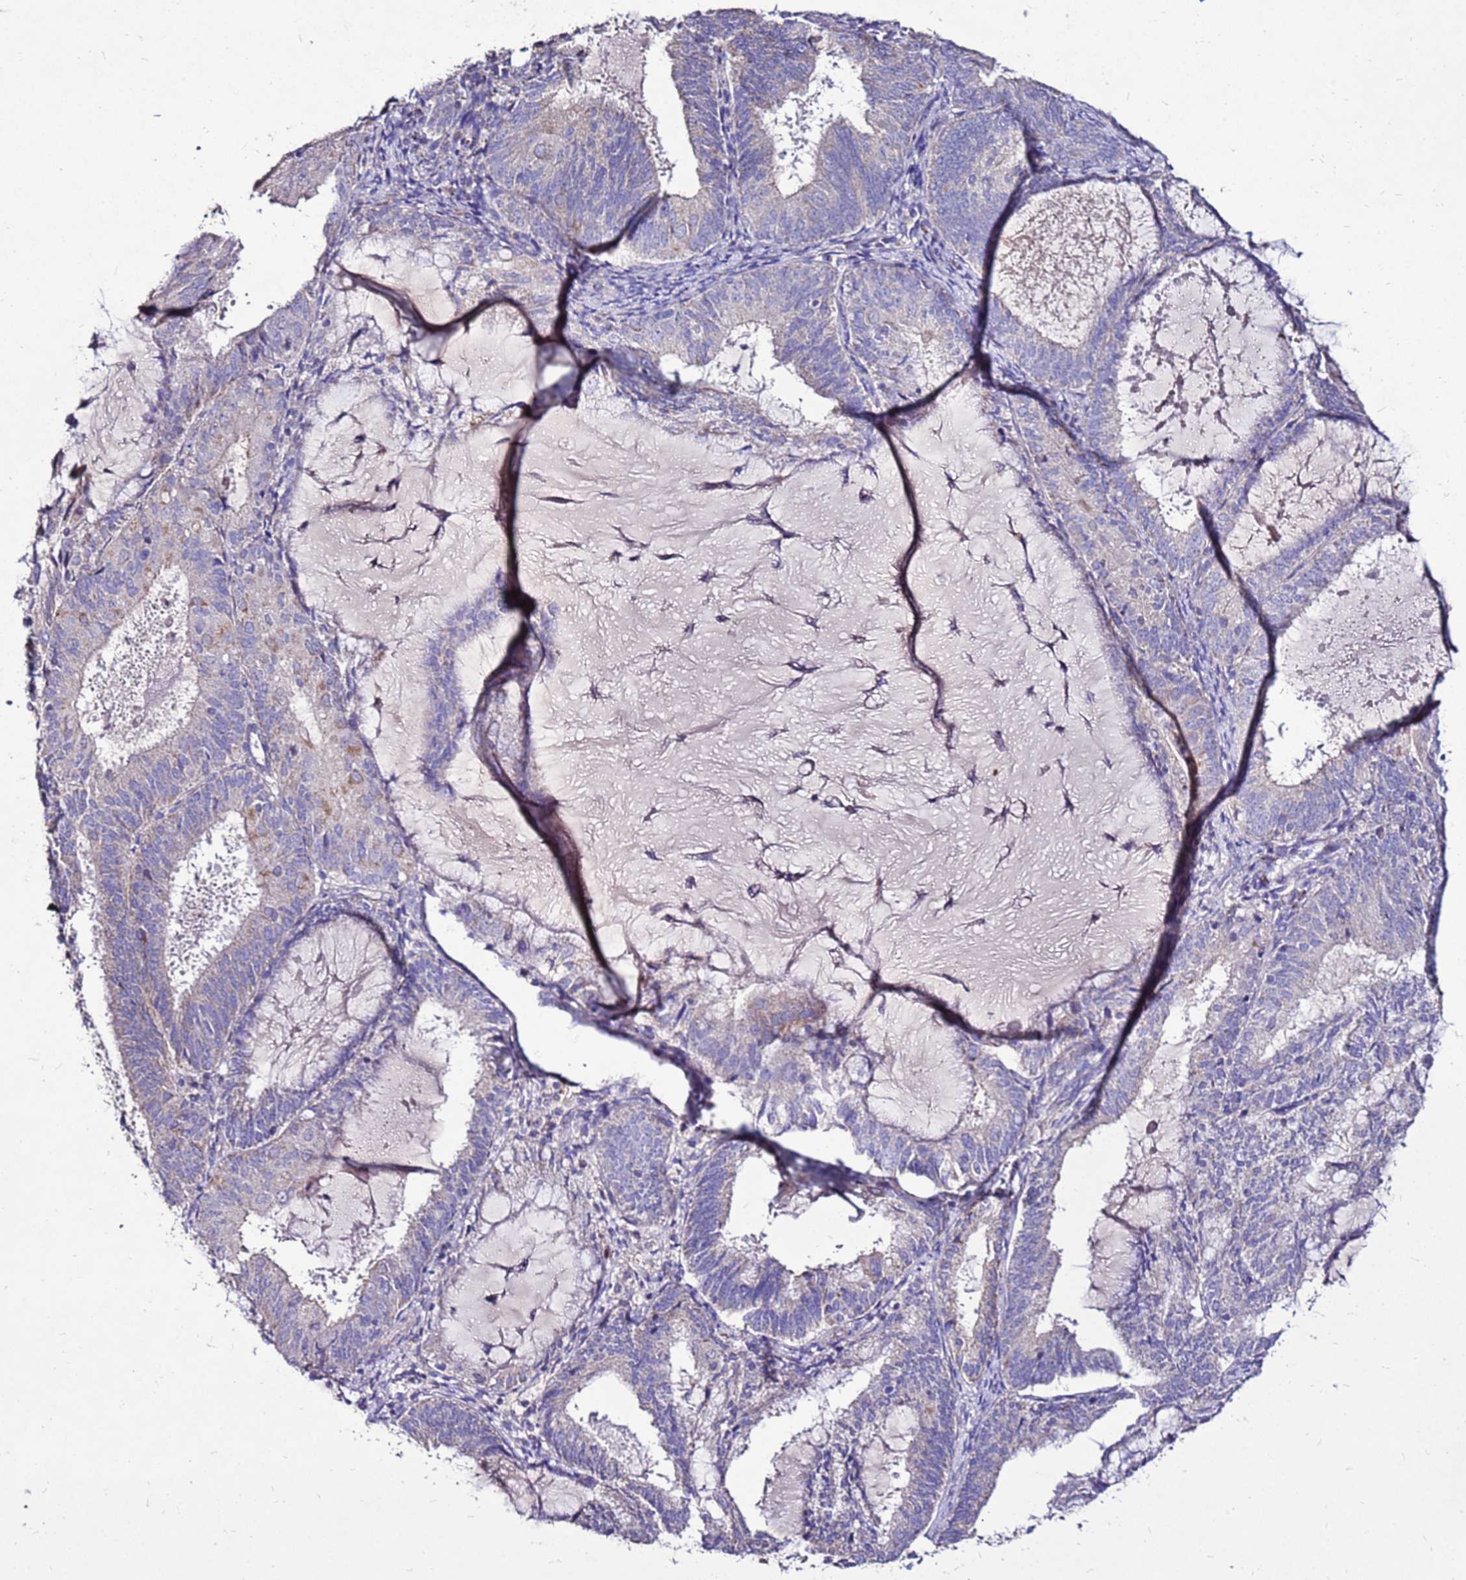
{"staining": {"intensity": "weak", "quantity": "<25%", "location": "cytoplasmic/membranous"}, "tissue": "endometrial cancer", "cell_type": "Tumor cells", "image_type": "cancer", "snomed": [{"axis": "morphology", "description": "Adenocarcinoma, NOS"}, {"axis": "topography", "description": "Endometrium"}], "caption": "DAB immunohistochemical staining of human adenocarcinoma (endometrial) demonstrates no significant positivity in tumor cells. (Brightfield microscopy of DAB IHC at high magnification).", "gene": "TMEM106C", "patient": {"sex": "female", "age": 81}}